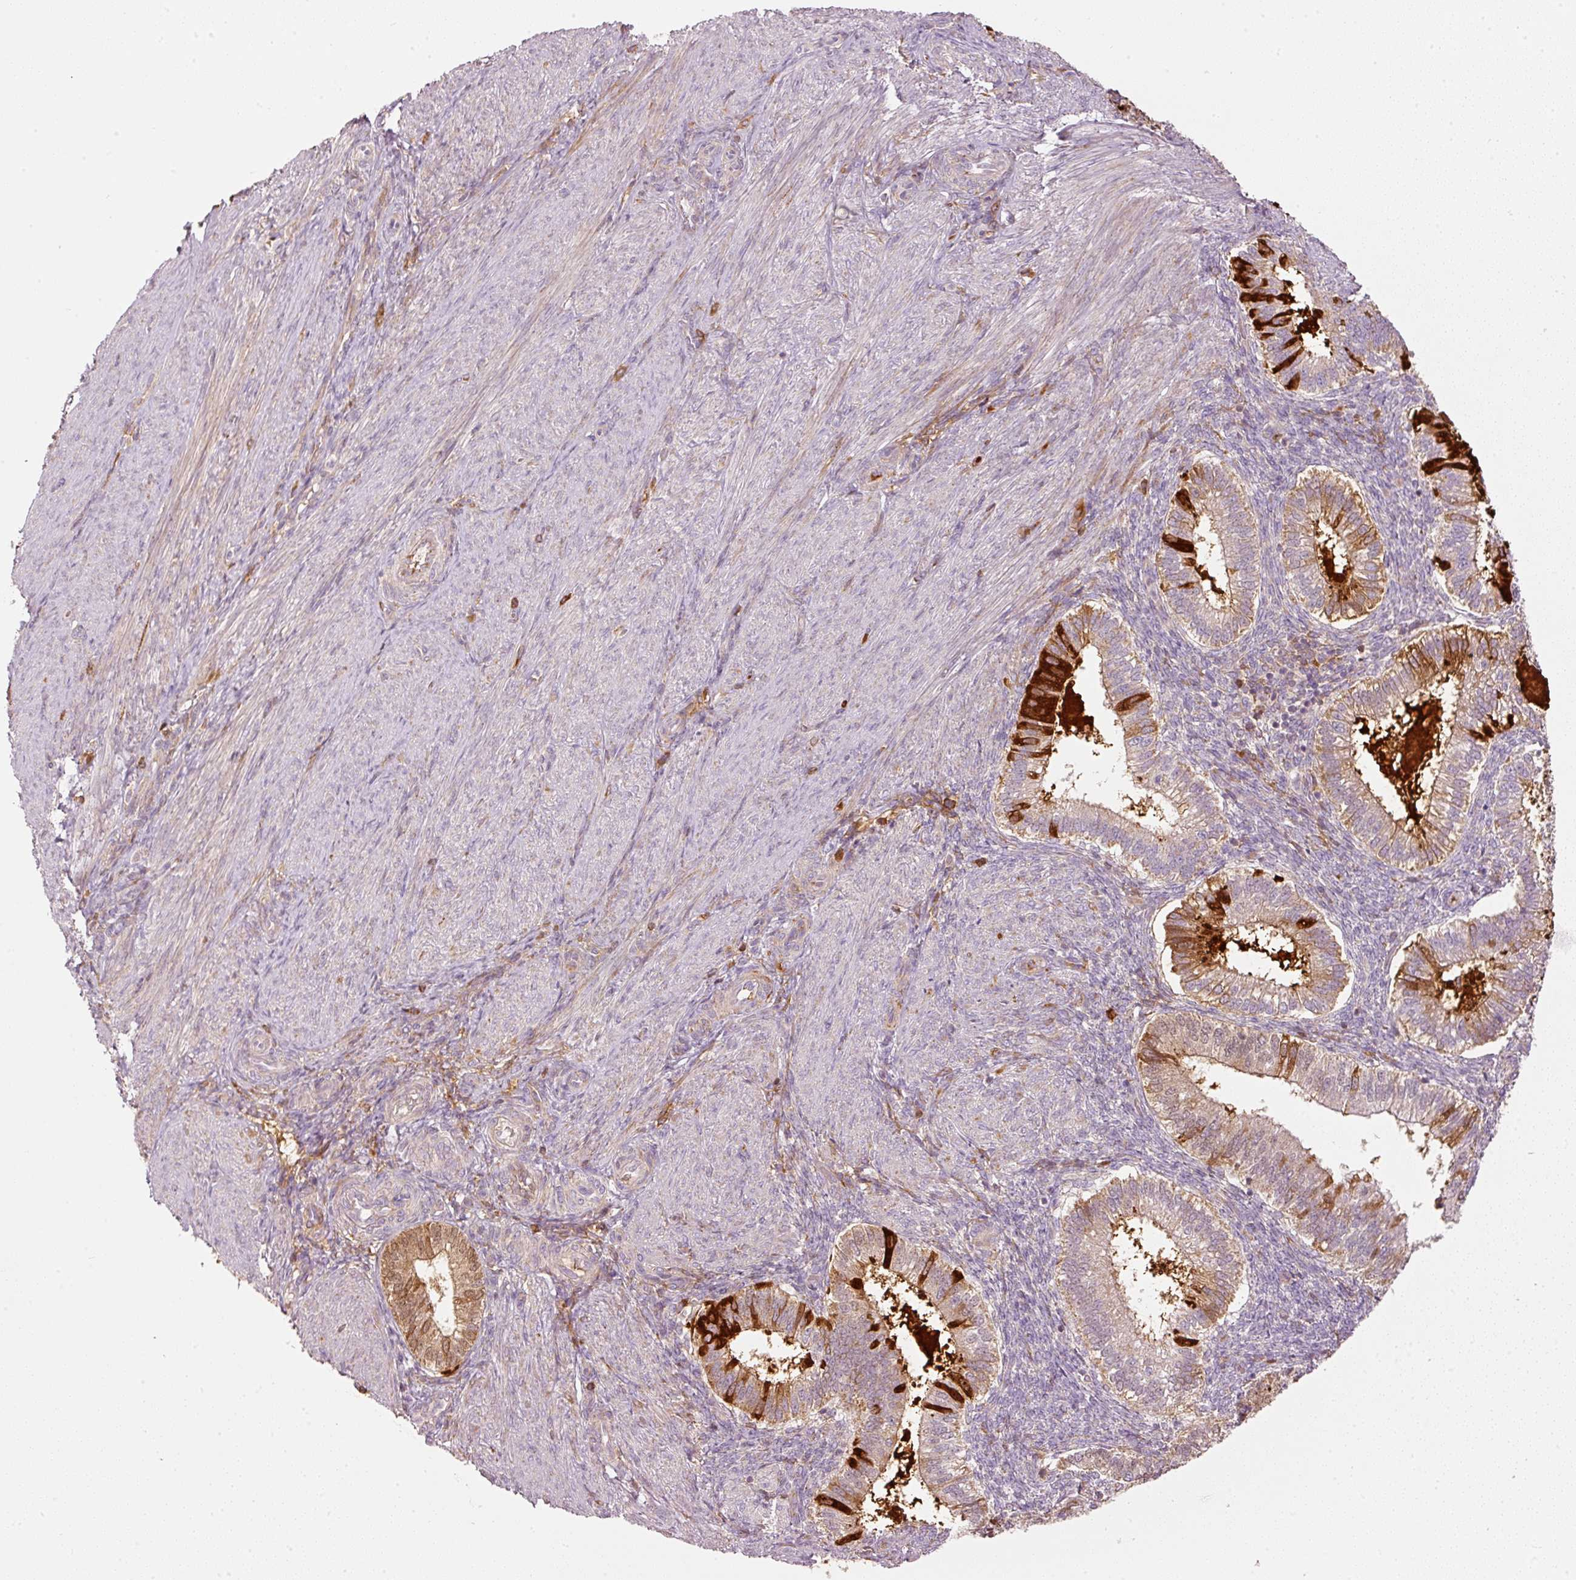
{"staining": {"intensity": "moderate", "quantity": ">75%", "location": "cytoplasmic/membranous"}, "tissue": "endometrium", "cell_type": "Cells in endometrial stroma", "image_type": "normal", "snomed": [{"axis": "morphology", "description": "Normal tissue, NOS"}, {"axis": "topography", "description": "Endometrium"}], "caption": "Human endometrium stained with a brown dye exhibits moderate cytoplasmic/membranous positive positivity in approximately >75% of cells in endometrial stroma.", "gene": "SERPING1", "patient": {"sex": "female", "age": 25}}